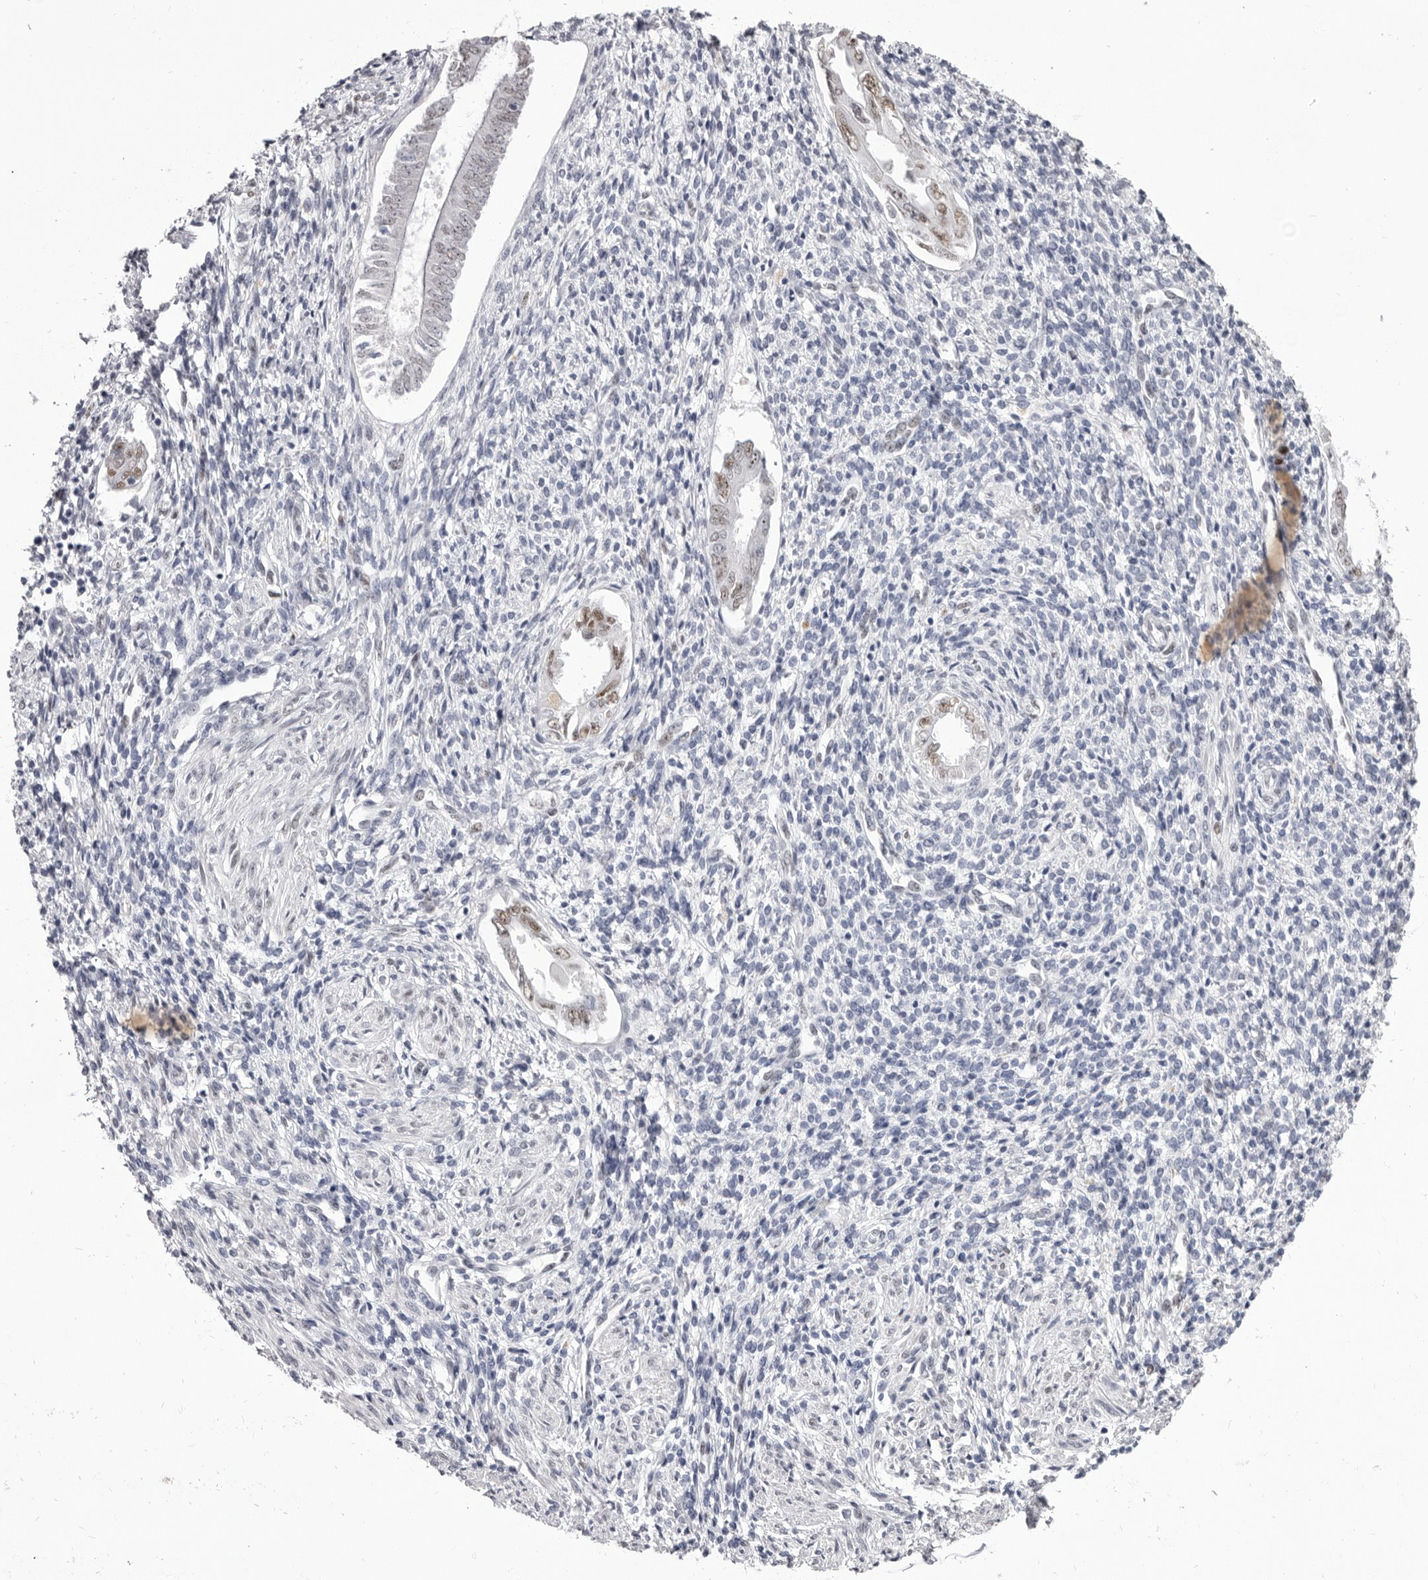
{"staining": {"intensity": "weak", "quantity": "<25%", "location": "nuclear"}, "tissue": "endometrium", "cell_type": "Cells in endometrial stroma", "image_type": "normal", "snomed": [{"axis": "morphology", "description": "Normal tissue, NOS"}, {"axis": "topography", "description": "Endometrium"}], "caption": "A high-resolution image shows immunohistochemistry staining of unremarkable endometrium, which exhibits no significant staining in cells in endometrial stroma.", "gene": "ZNF326", "patient": {"sex": "female", "age": 66}}